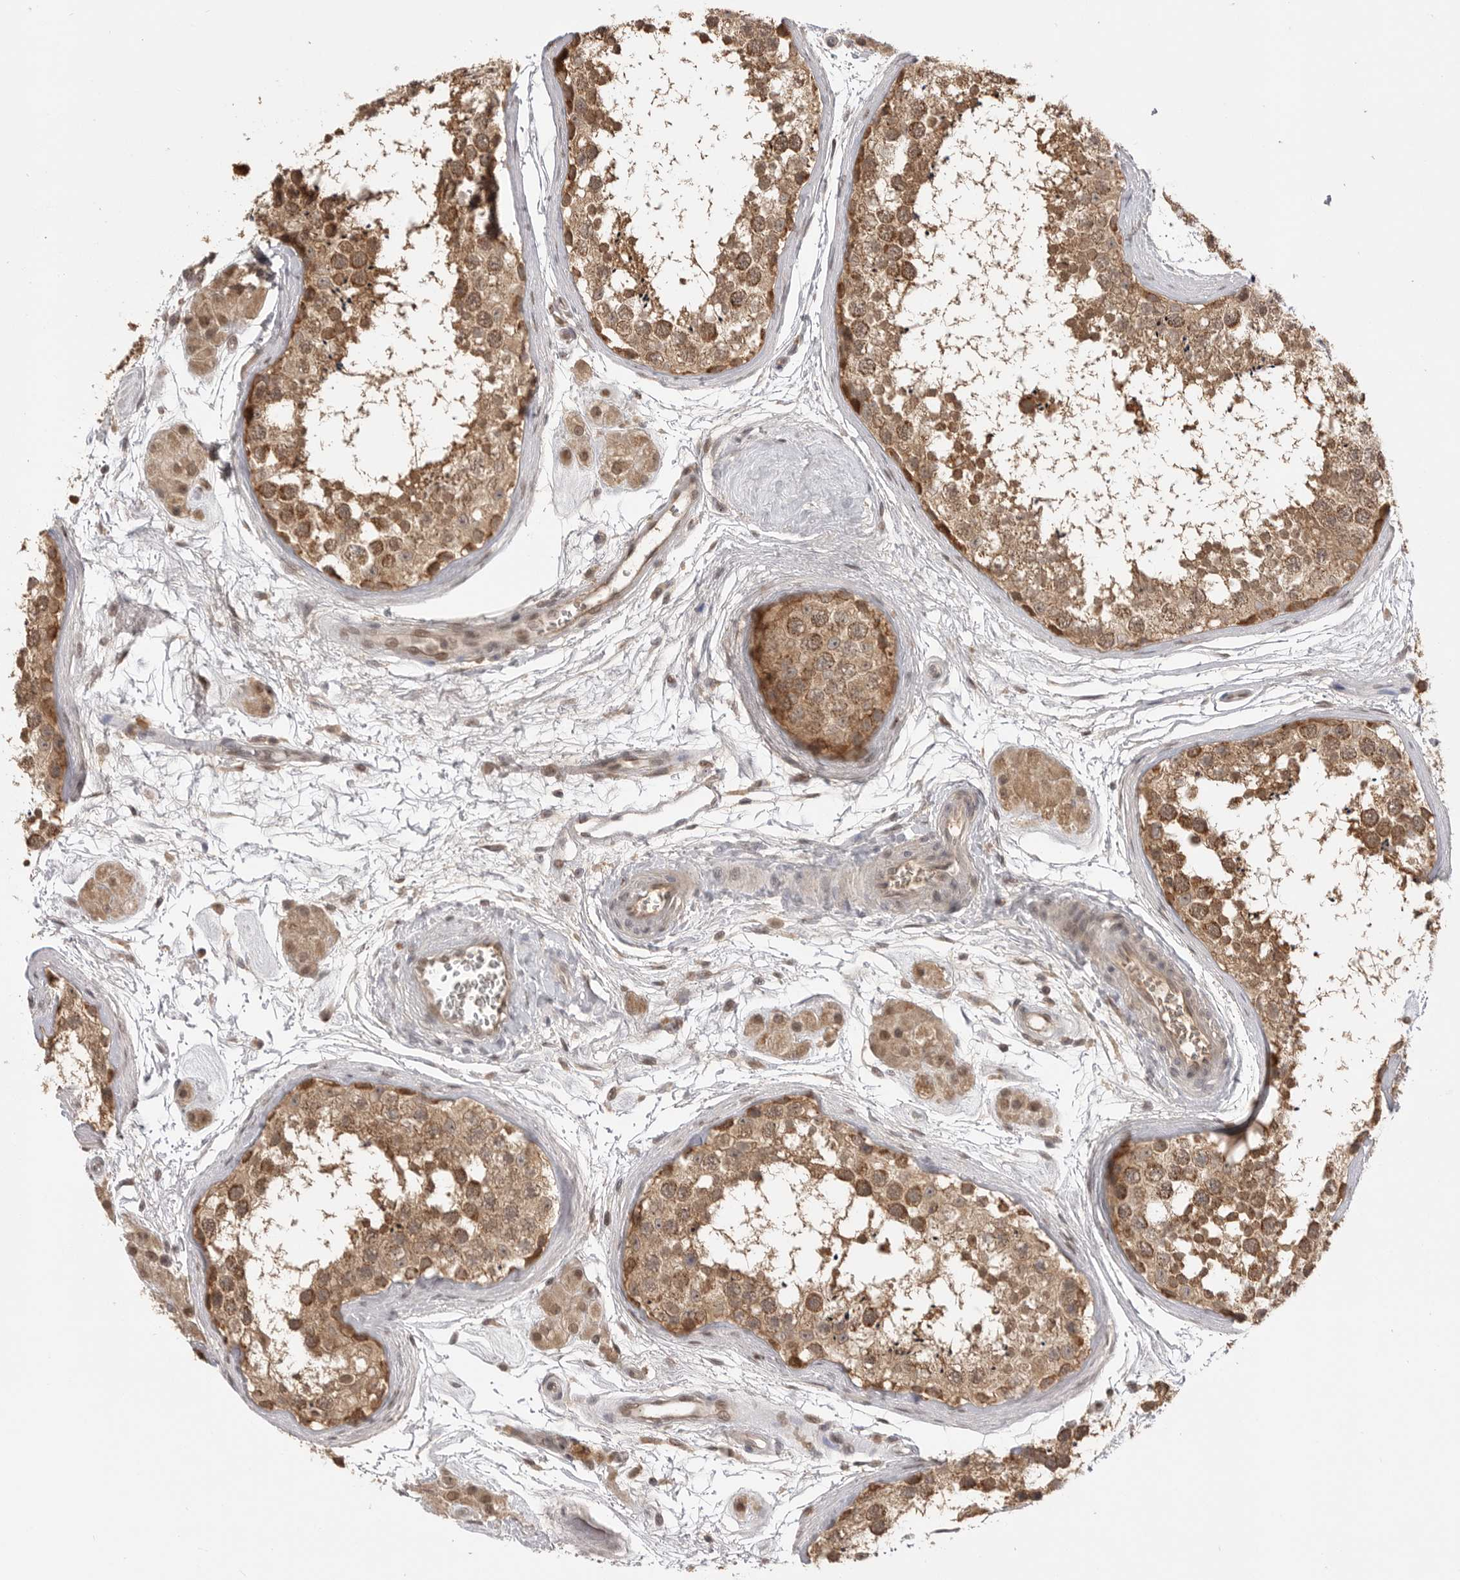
{"staining": {"intensity": "moderate", "quantity": ">75%", "location": "cytoplasmic/membranous"}, "tissue": "testis", "cell_type": "Cells in seminiferous ducts", "image_type": "normal", "snomed": [{"axis": "morphology", "description": "Normal tissue, NOS"}, {"axis": "topography", "description": "Testis"}], "caption": "This photomicrograph exhibits unremarkable testis stained with immunohistochemistry to label a protein in brown. The cytoplasmic/membranous of cells in seminiferous ducts show moderate positivity for the protein. Nuclei are counter-stained blue.", "gene": "ASPSCR1", "patient": {"sex": "male", "age": 56}}